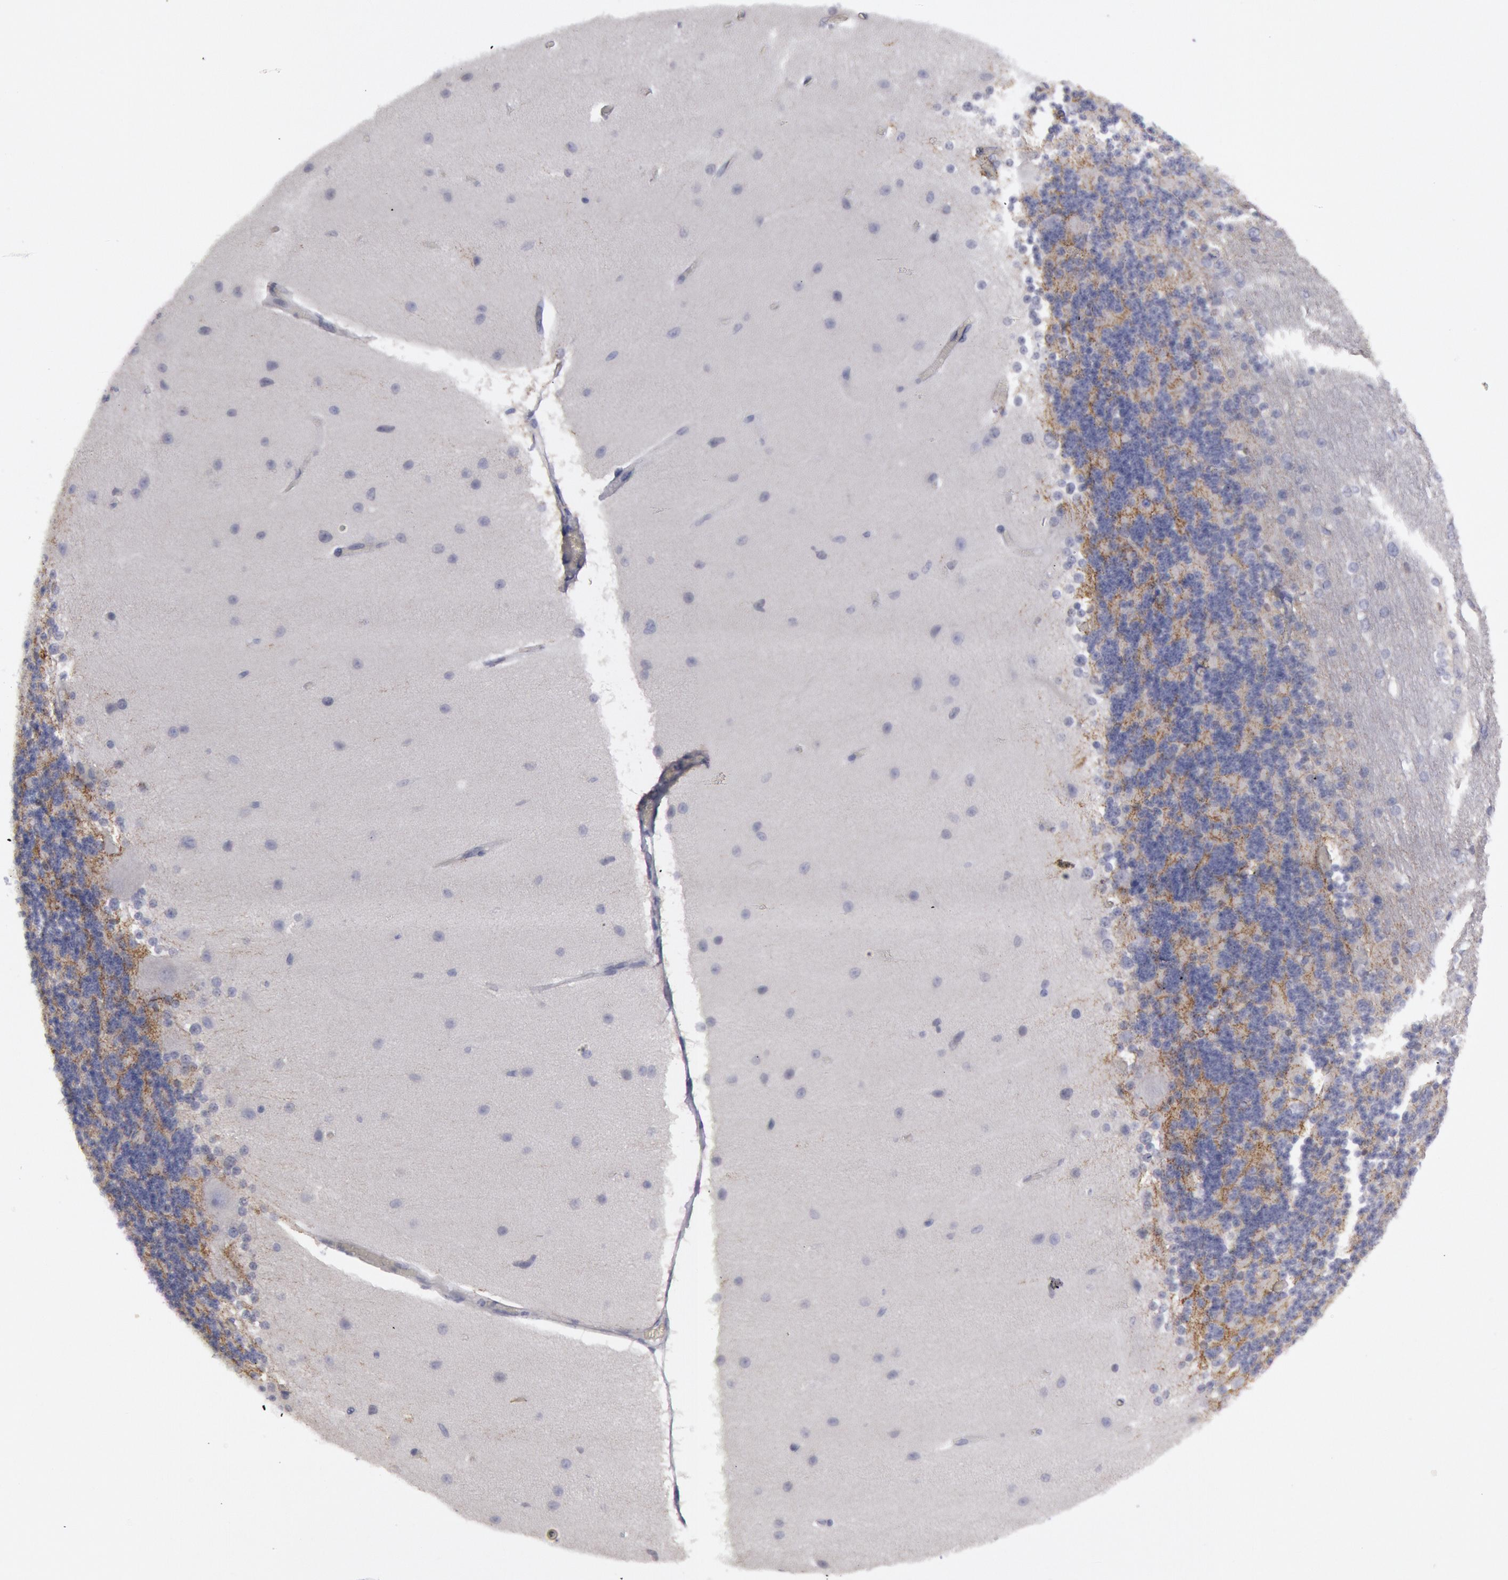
{"staining": {"intensity": "moderate", "quantity": "<25%", "location": "cytoplasmic/membranous"}, "tissue": "cerebellum", "cell_type": "Cells in granular layer", "image_type": "normal", "snomed": [{"axis": "morphology", "description": "Normal tissue, NOS"}, {"axis": "topography", "description": "Cerebellum"}], "caption": "Brown immunohistochemical staining in normal human cerebellum shows moderate cytoplasmic/membranous expression in about <25% of cells in granular layer.", "gene": "FHL1", "patient": {"sex": "female", "age": 54}}